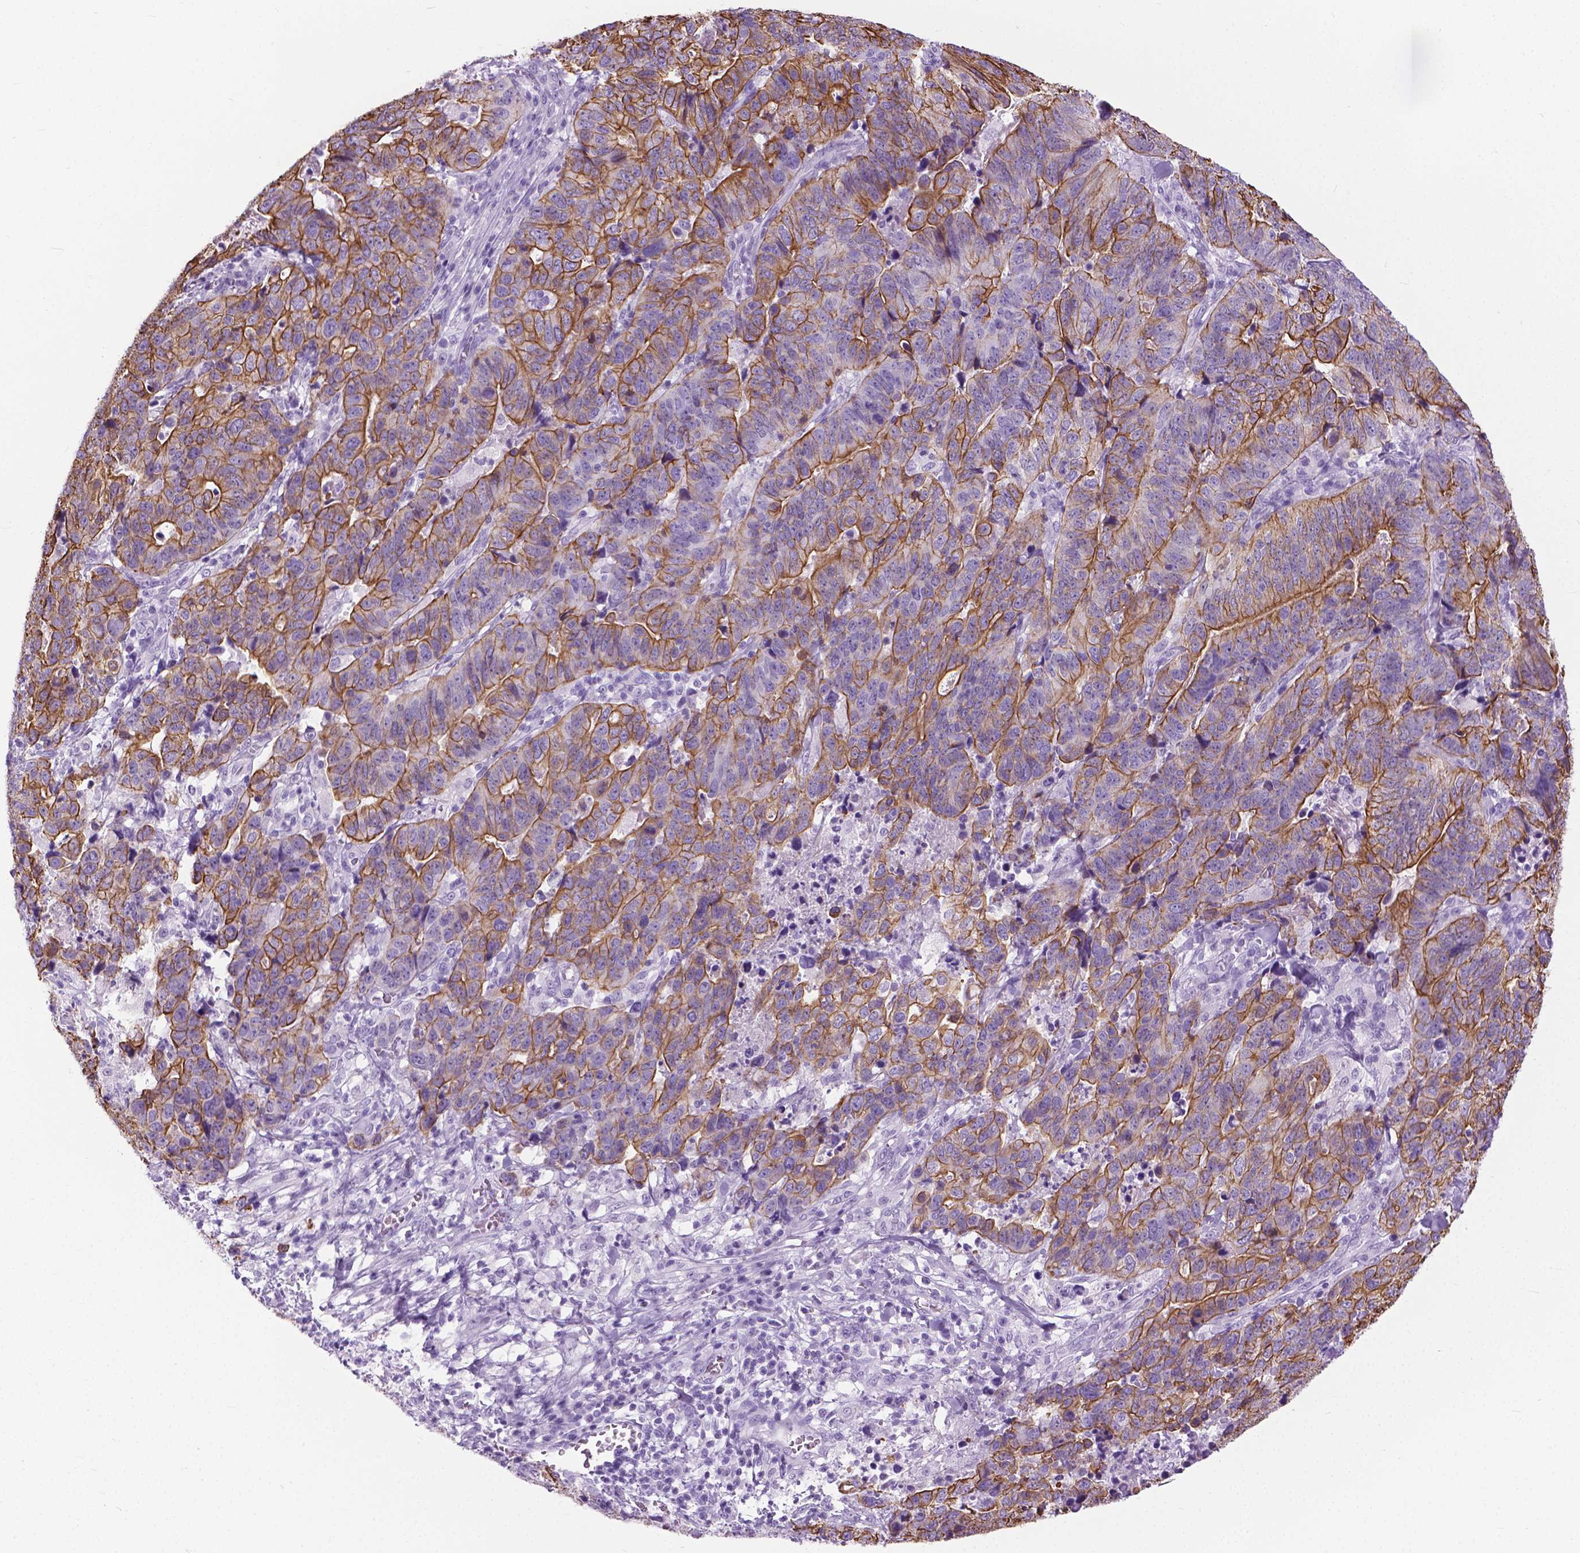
{"staining": {"intensity": "strong", "quantity": "25%-75%", "location": "cytoplasmic/membranous"}, "tissue": "stomach cancer", "cell_type": "Tumor cells", "image_type": "cancer", "snomed": [{"axis": "morphology", "description": "Adenocarcinoma, NOS"}, {"axis": "topography", "description": "Stomach, upper"}], "caption": "A histopathology image of stomach cancer (adenocarcinoma) stained for a protein displays strong cytoplasmic/membranous brown staining in tumor cells.", "gene": "HTR2B", "patient": {"sex": "female", "age": 67}}